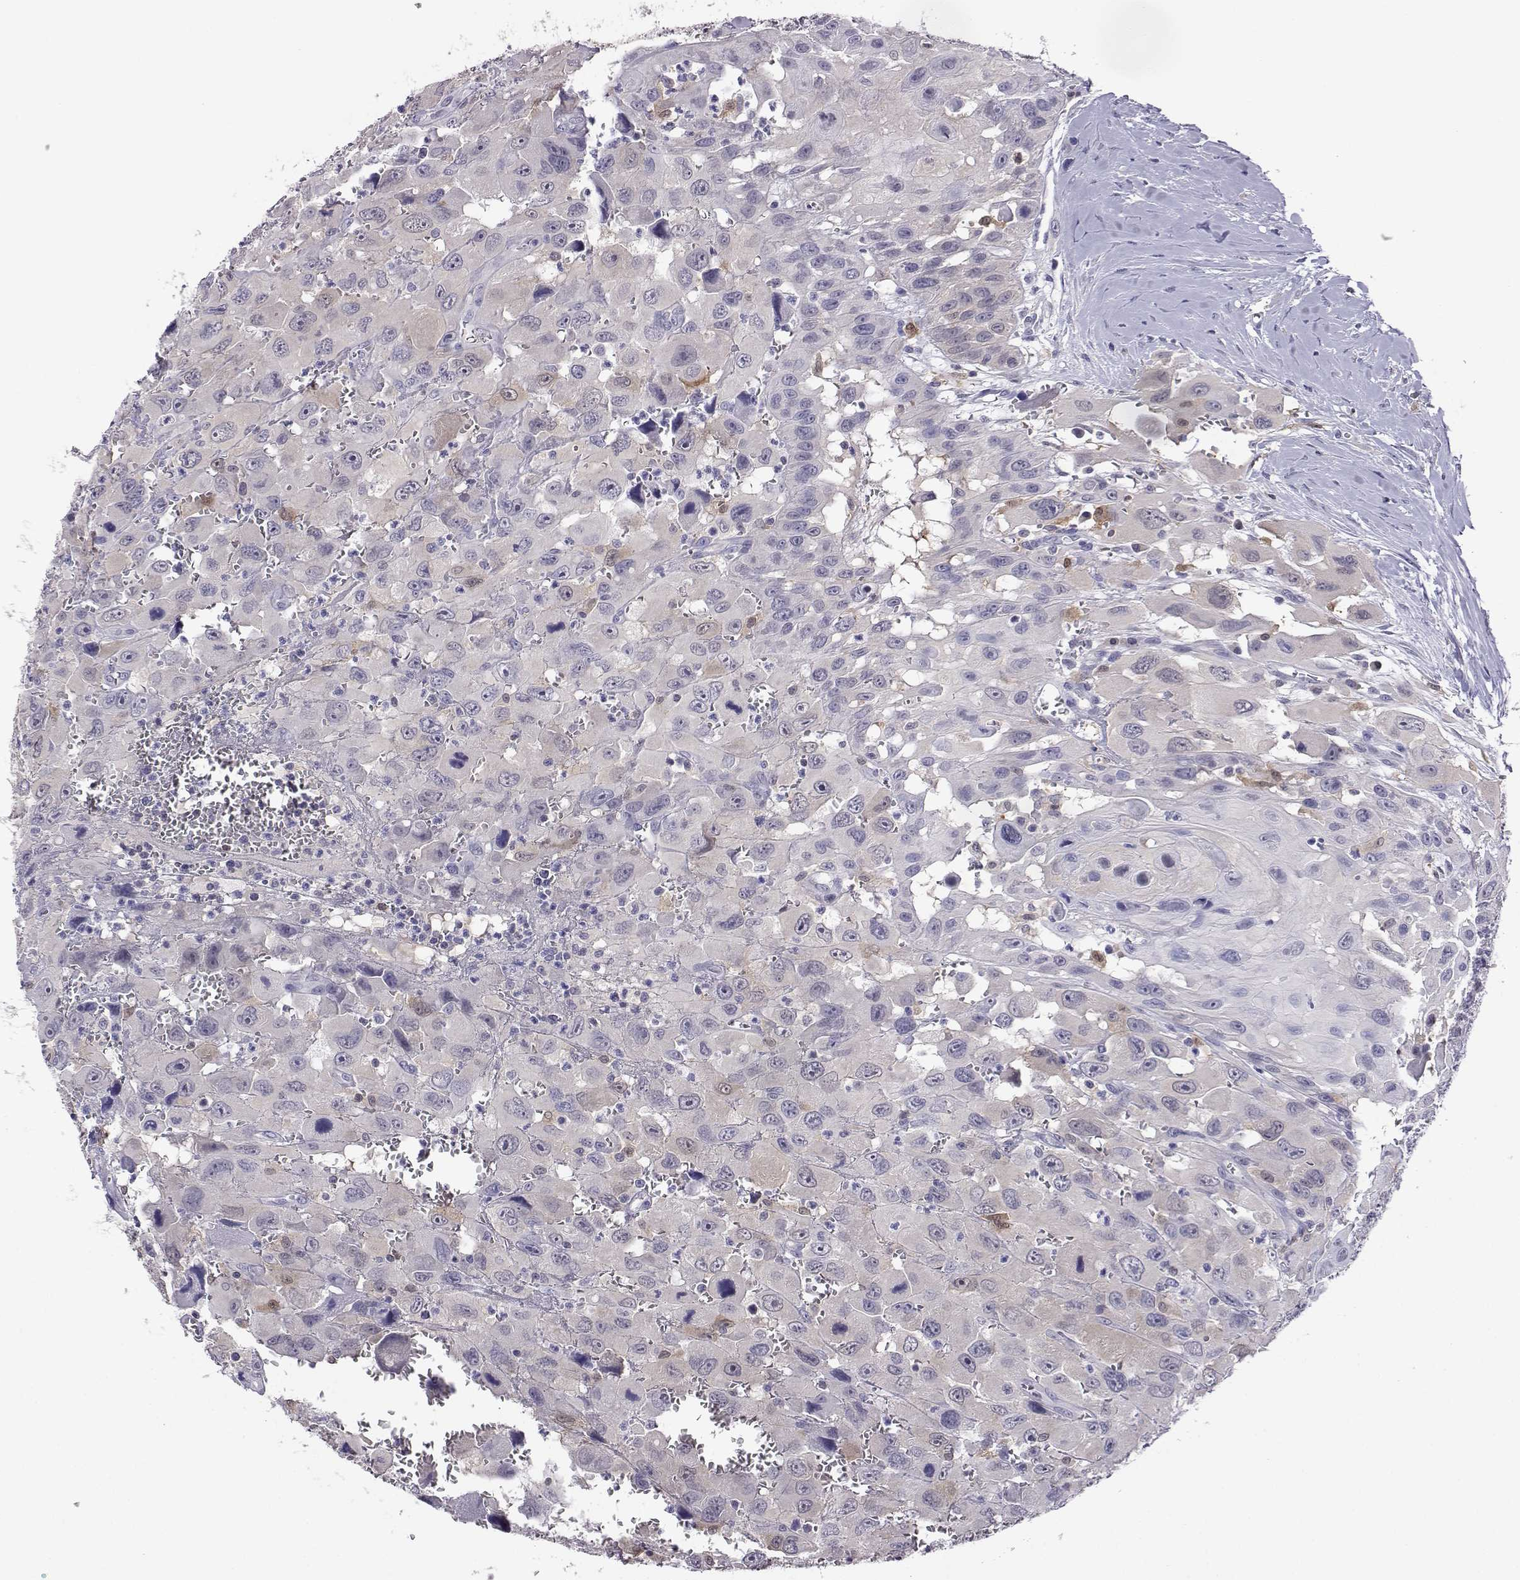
{"staining": {"intensity": "negative", "quantity": "none", "location": "none"}, "tissue": "head and neck cancer", "cell_type": "Tumor cells", "image_type": "cancer", "snomed": [{"axis": "morphology", "description": "Squamous cell carcinoma, NOS"}, {"axis": "morphology", "description": "Squamous cell carcinoma, metastatic, NOS"}, {"axis": "topography", "description": "Oral tissue"}, {"axis": "topography", "description": "Head-Neck"}], "caption": "A high-resolution image shows IHC staining of squamous cell carcinoma (head and neck), which shows no significant staining in tumor cells.", "gene": "AKR1B1", "patient": {"sex": "female", "age": 85}}